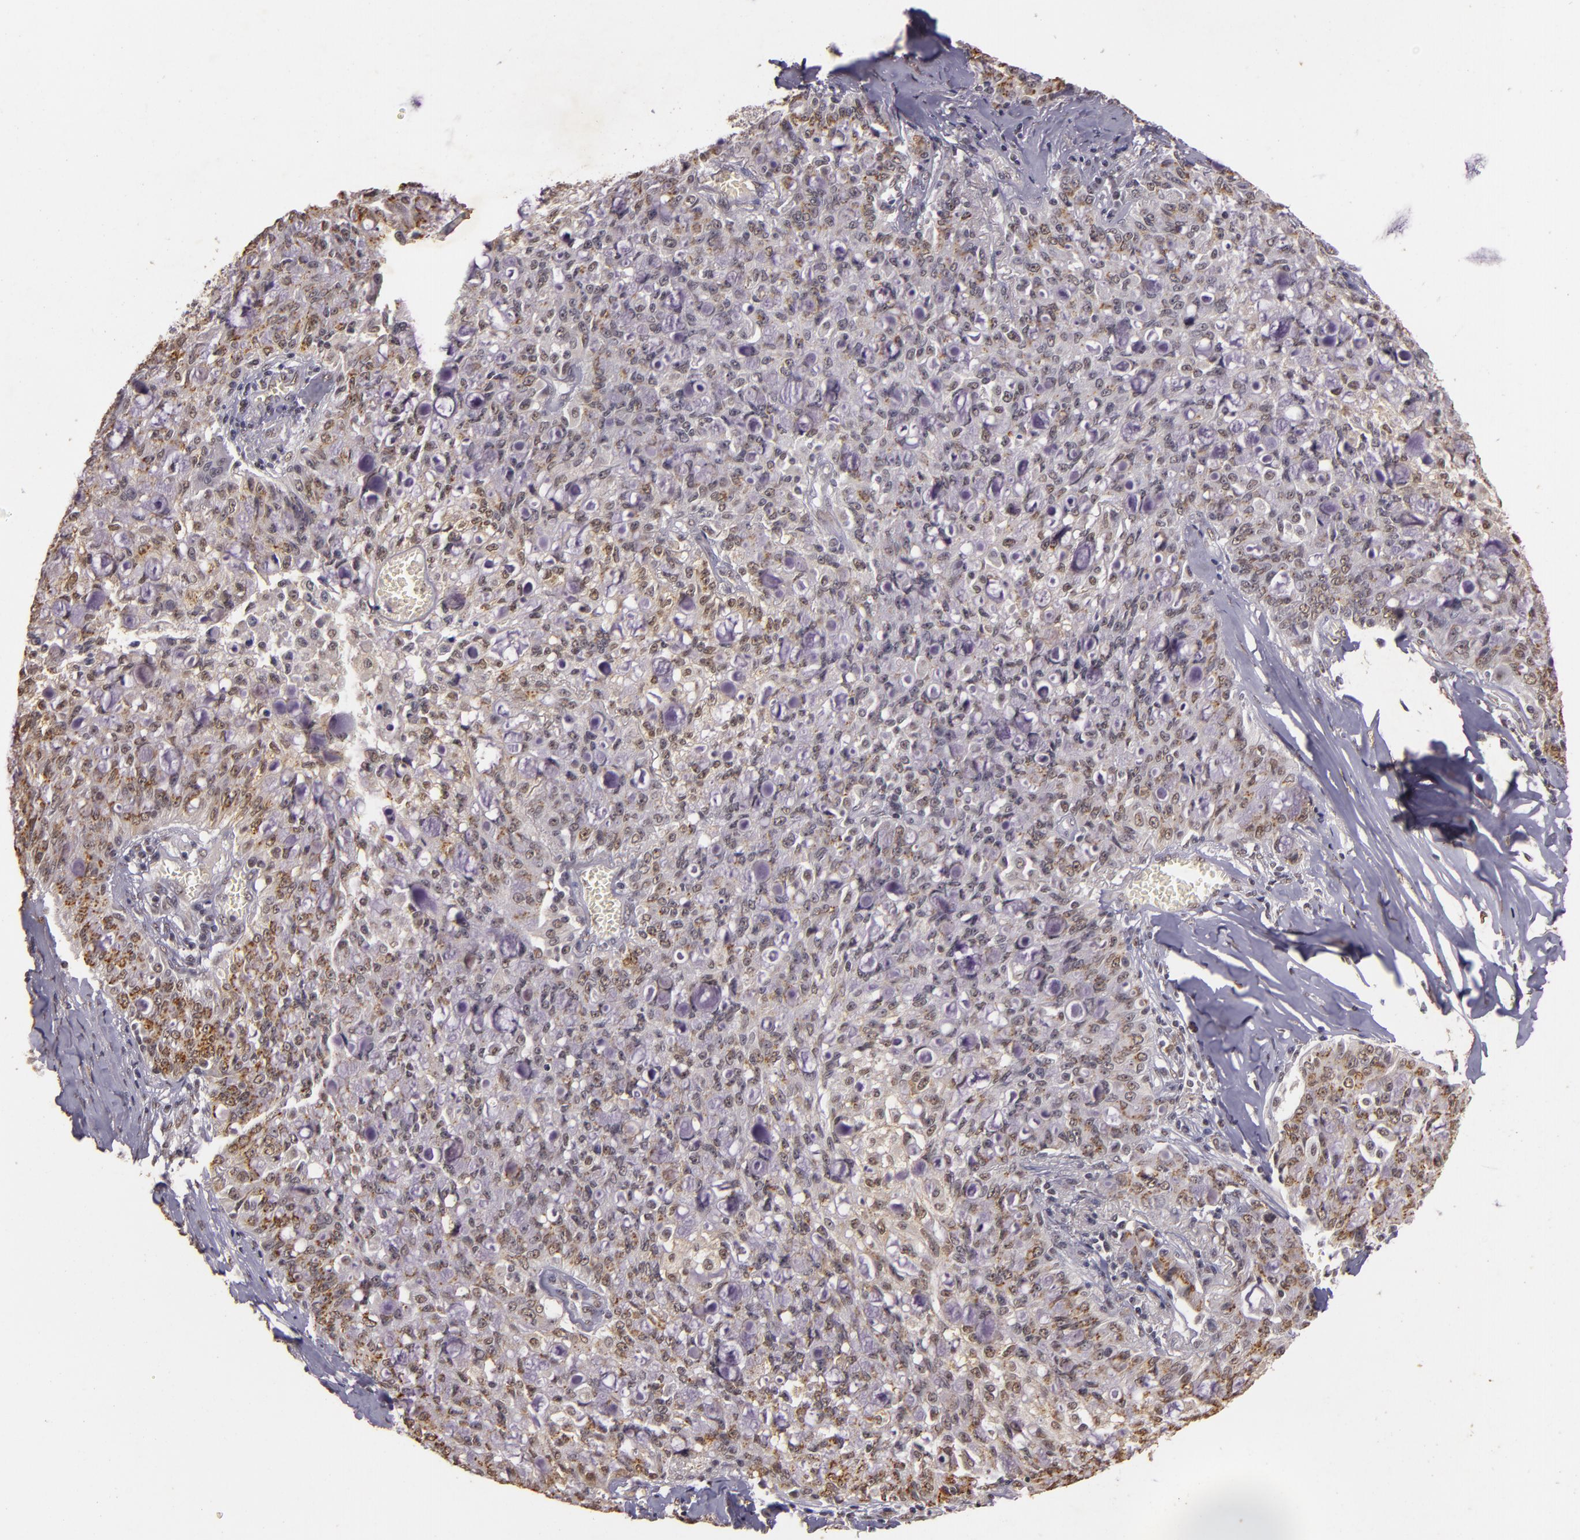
{"staining": {"intensity": "weak", "quantity": "25%-75%", "location": "nuclear"}, "tissue": "lung cancer", "cell_type": "Tumor cells", "image_type": "cancer", "snomed": [{"axis": "morphology", "description": "Adenocarcinoma, NOS"}, {"axis": "topography", "description": "Lung"}], "caption": "Weak nuclear staining for a protein is identified in about 25%-75% of tumor cells of lung cancer (adenocarcinoma) using IHC.", "gene": "CBX3", "patient": {"sex": "female", "age": 44}}